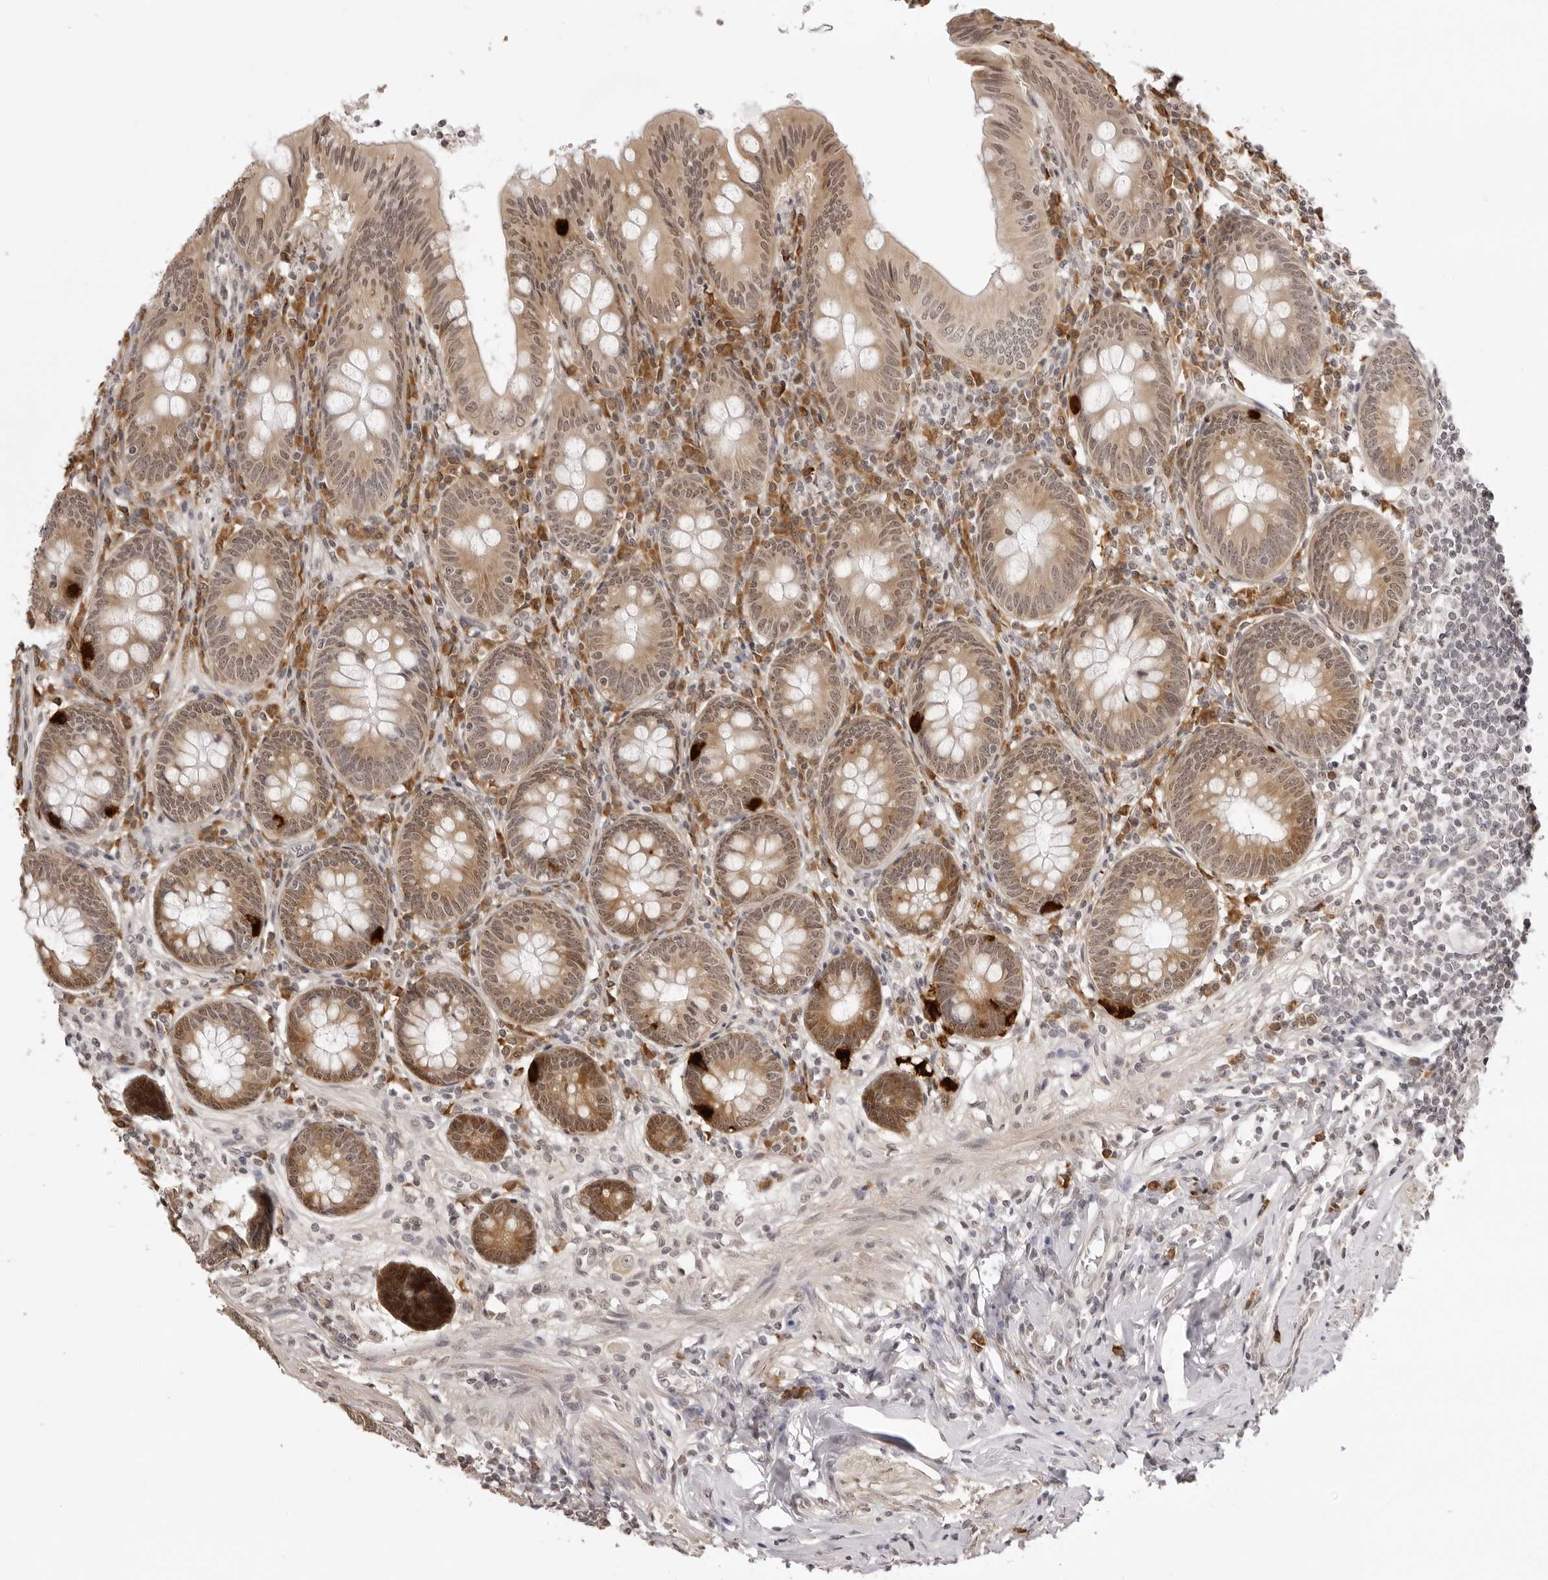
{"staining": {"intensity": "weak", "quantity": ">75%", "location": "cytoplasmic/membranous"}, "tissue": "appendix", "cell_type": "Glandular cells", "image_type": "normal", "snomed": [{"axis": "morphology", "description": "Normal tissue, NOS"}, {"axis": "topography", "description": "Appendix"}], "caption": "An image of human appendix stained for a protein reveals weak cytoplasmic/membranous brown staining in glandular cells.", "gene": "ZC3H11A", "patient": {"sex": "female", "age": 54}}